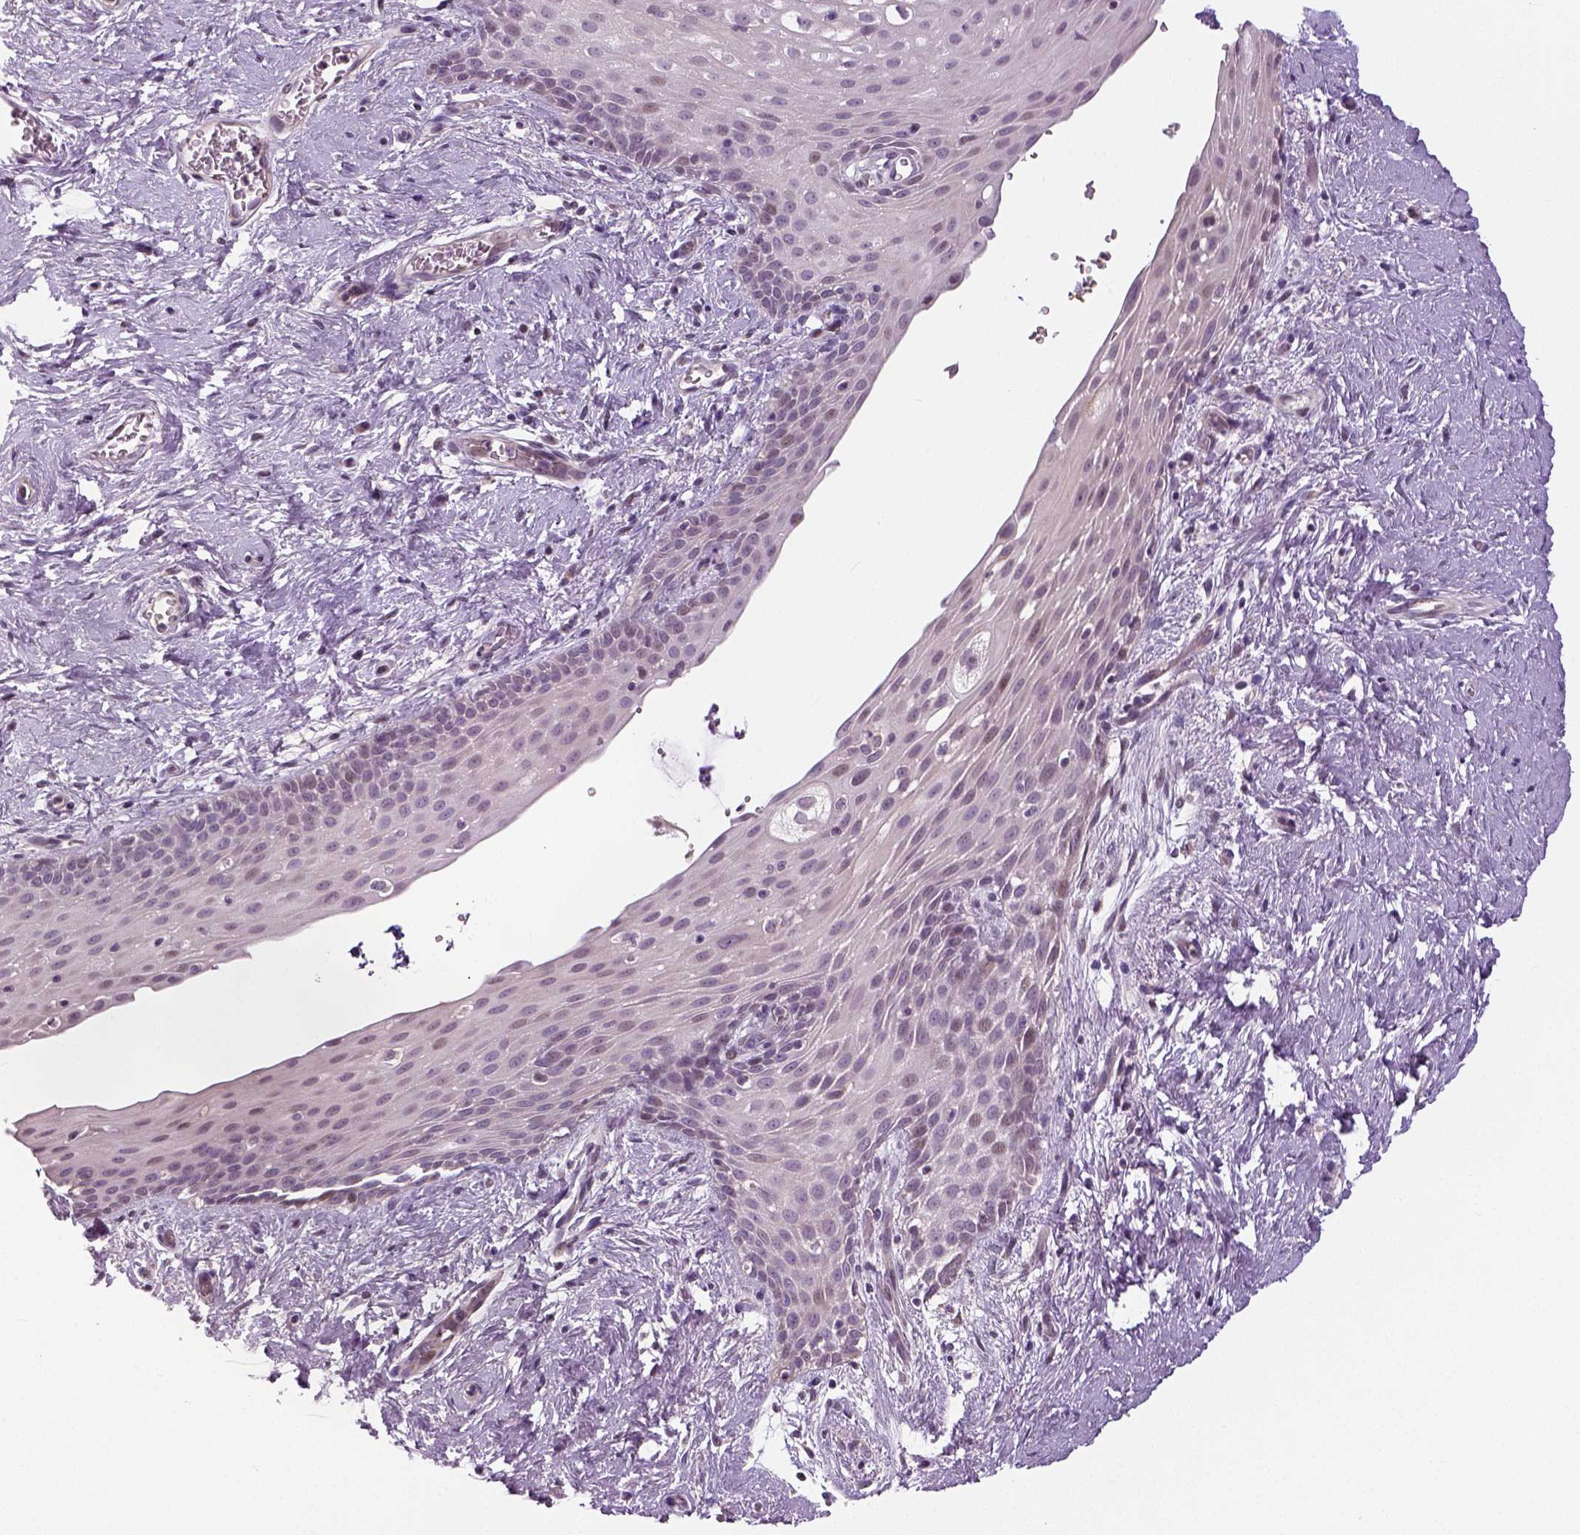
{"staining": {"intensity": "negative", "quantity": "none", "location": "none"}, "tissue": "skin", "cell_type": "Epidermal cells", "image_type": "normal", "snomed": [{"axis": "morphology", "description": "Normal tissue, NOS"}, {"axis": "topography", "description": "Anal"}], "caption": "An IHC photomicrograph of benign skin is shown. There is no staining in epidermal cells of skin. (Immunohistochemistry, brightfield microscopy, high magnification).", "gene": "NECAB1", "patient": {"sex": "female", "age": 46}}